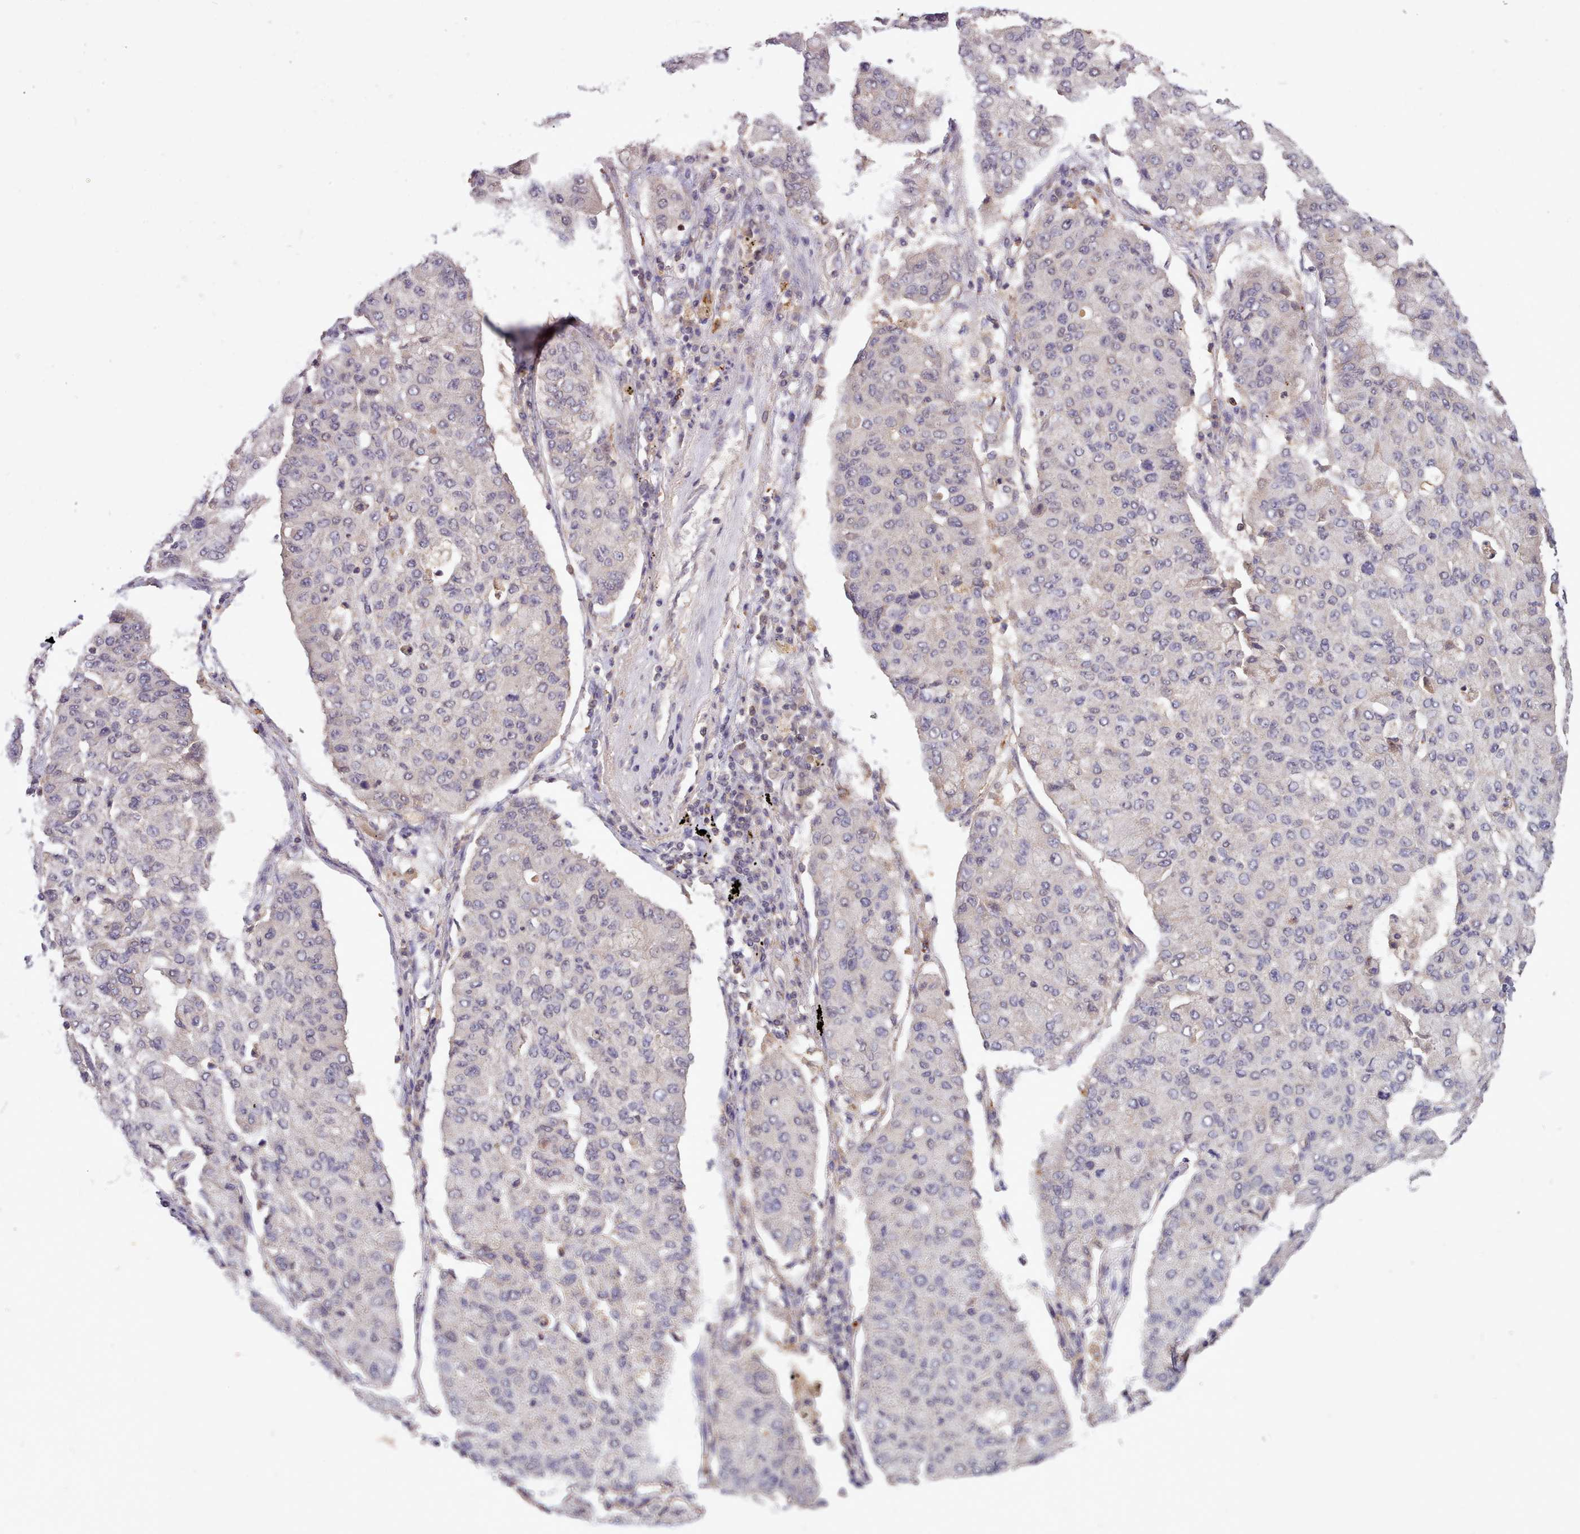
{"staining": {"intensity": "negative", "quantity": "none", "location": "none"}, "tissue": "lung cancer", "cell_type": "Tumor cells", "image_type": "cancer", "snomed": [{"axis": "morphology", "description": "Squamous cell carcinoma, NOS"}, {"axis": "topography", "description": "Lung"}], "caption": "Lung cancer (squamous cell carcinoma) was stained to show a protein in brown. There is no significant positivity in tumor cells.", "gene": "ARL17A", "patient": {"sex": "male", "age": 74}}